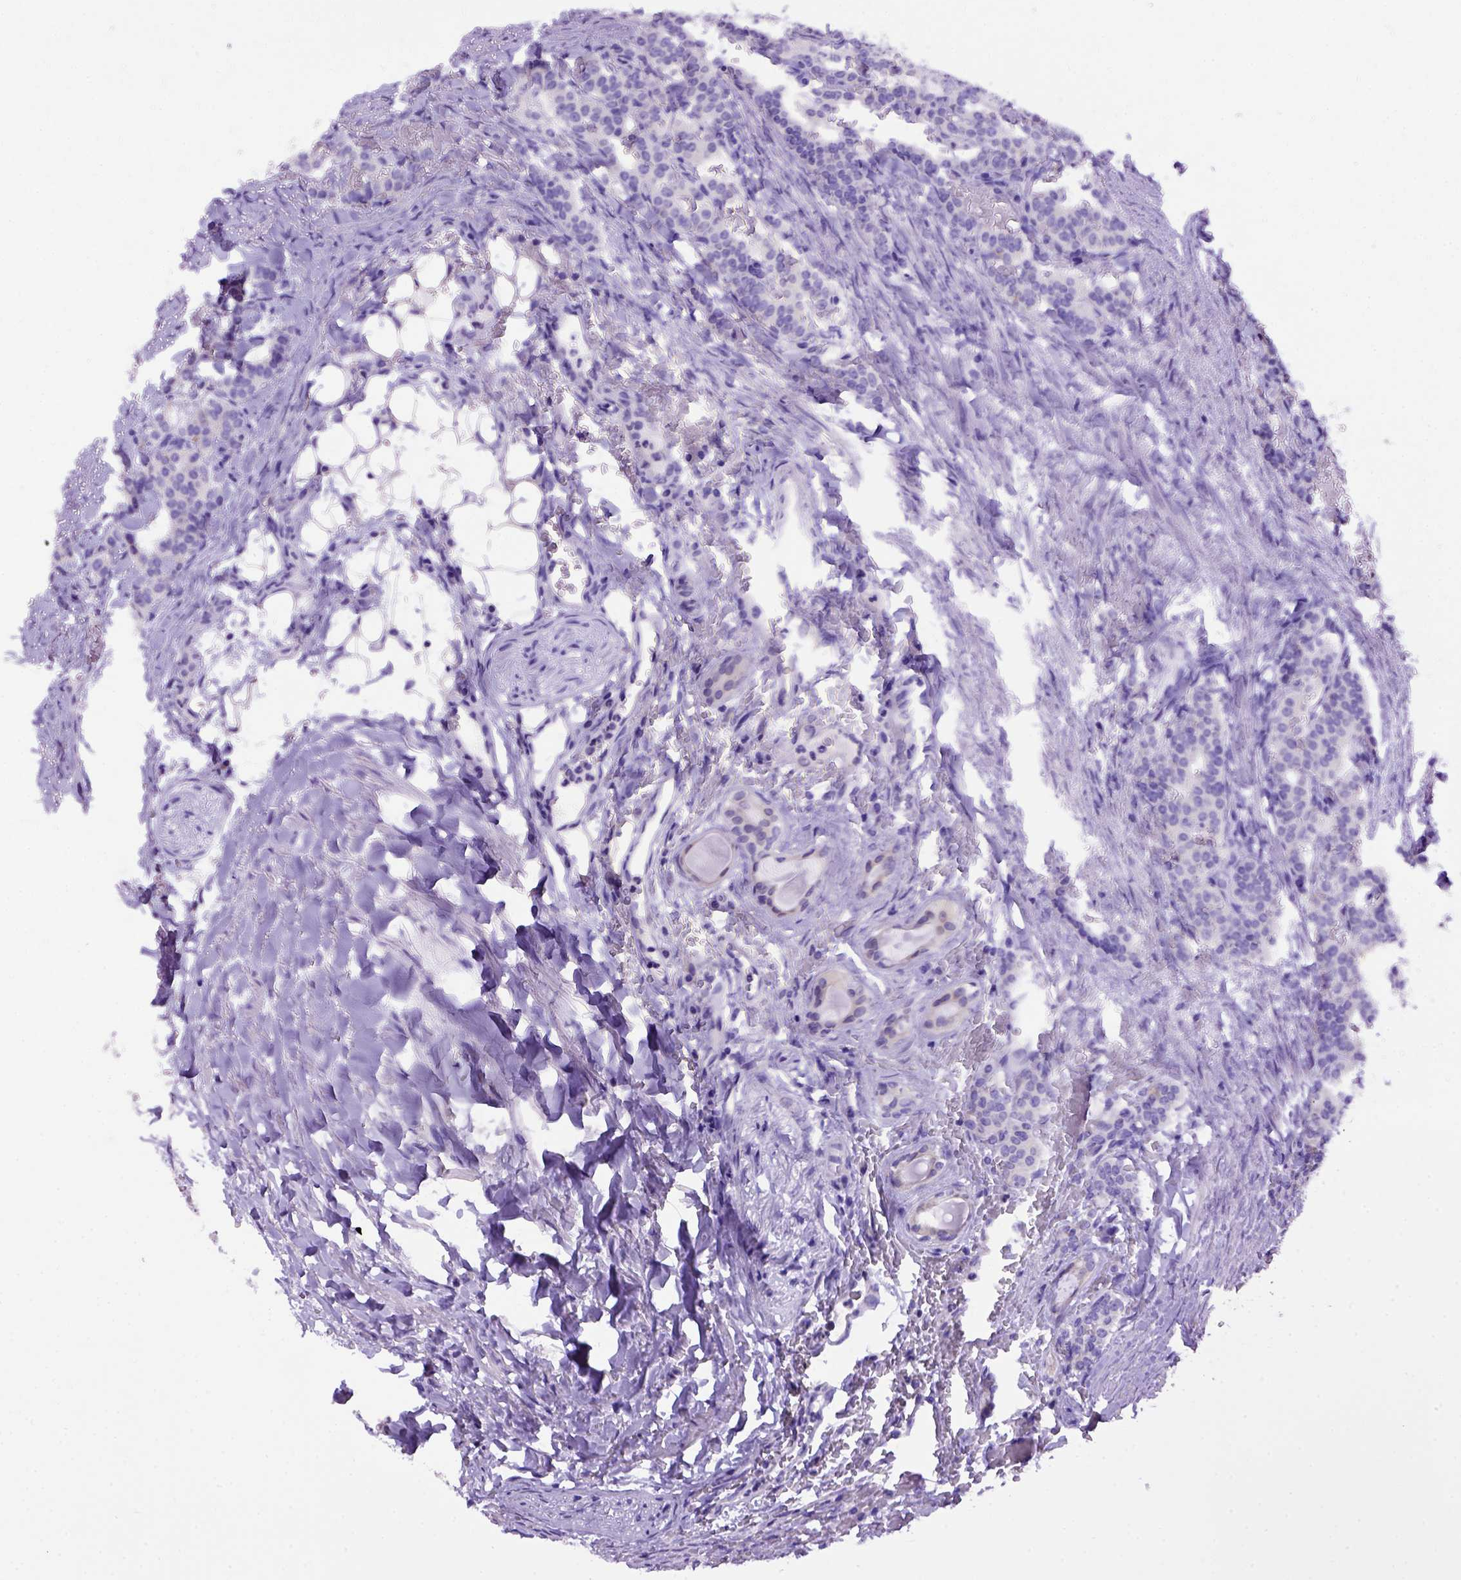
{"staining": {"intensity": "negative", "quantity": "none", "location": "none"}, "tissue": "carcinoid", "cell_type": "Tumor cells", "image_type": "cancer", "snomed": [{"axis": "morphology", "description": "Carcinoid, malignant, NOS"}, {"axis": "topography", "description": "Lung"}], "caption": "This is an immunohistochemistry micrograph of human carcinoid. There is no staining in tumor cells.", "gene": "PTGES", "patient": {"sex": "female", "age": 46}}